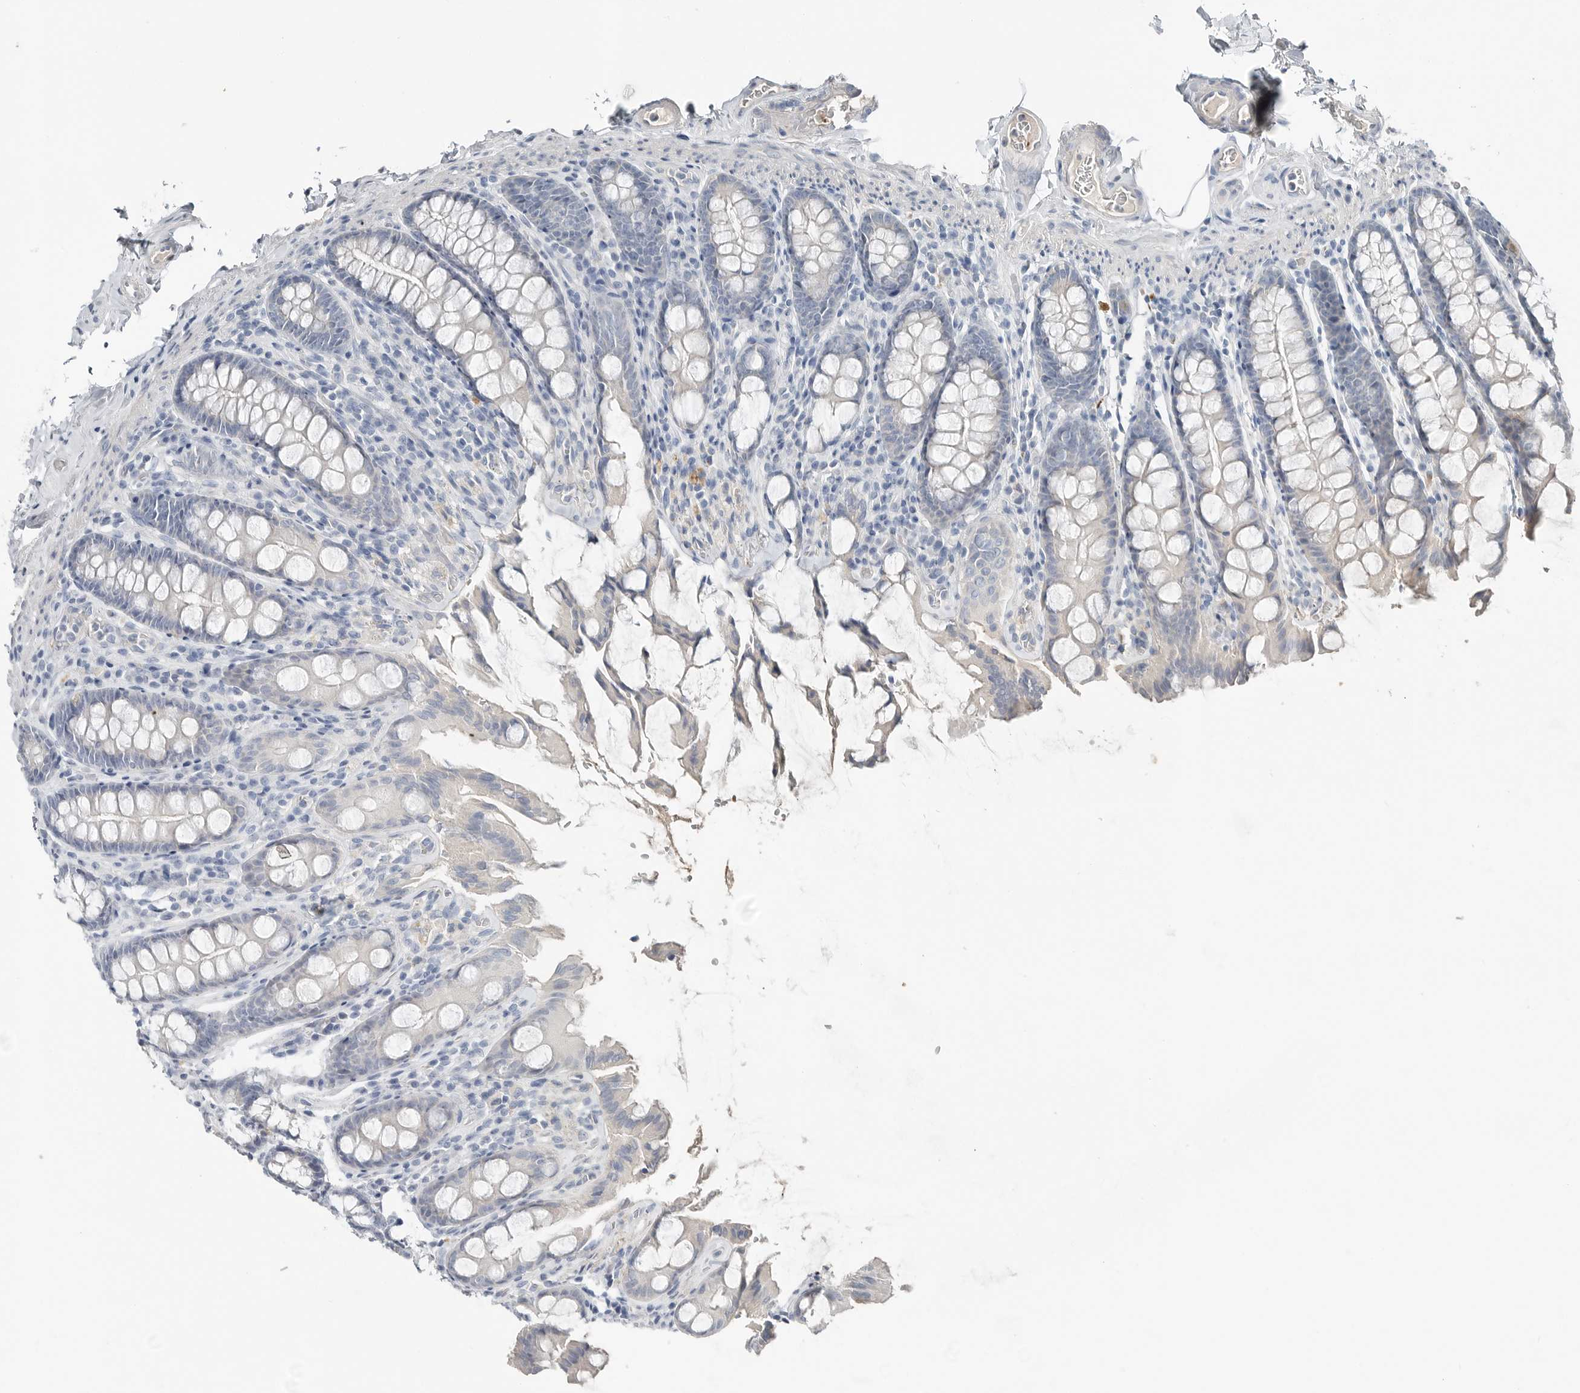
{"staining": {"intensity": "negative", "quantity": "none", "location": "none"}, "tissue": "colon", "cell_type": "Endothelial cells", "image_type": "normal", "snomed": [{"axis": "morphology", "description": "Normal tissue, NOS"}, {"axis": "topography", "description": "Colon"}, {"axis": "topography", "description": "Peripheral nerve tissue"}], "caption": "The micrograph shows no significant positivity in endothelial cells of colon. (Brightfield microscopy of DAB (3,3'-diaminobenzidine) immunohistochemistry at high magnification).", "gene": "SERPINB7", "patient": {"sex": "female", "age": 61}}